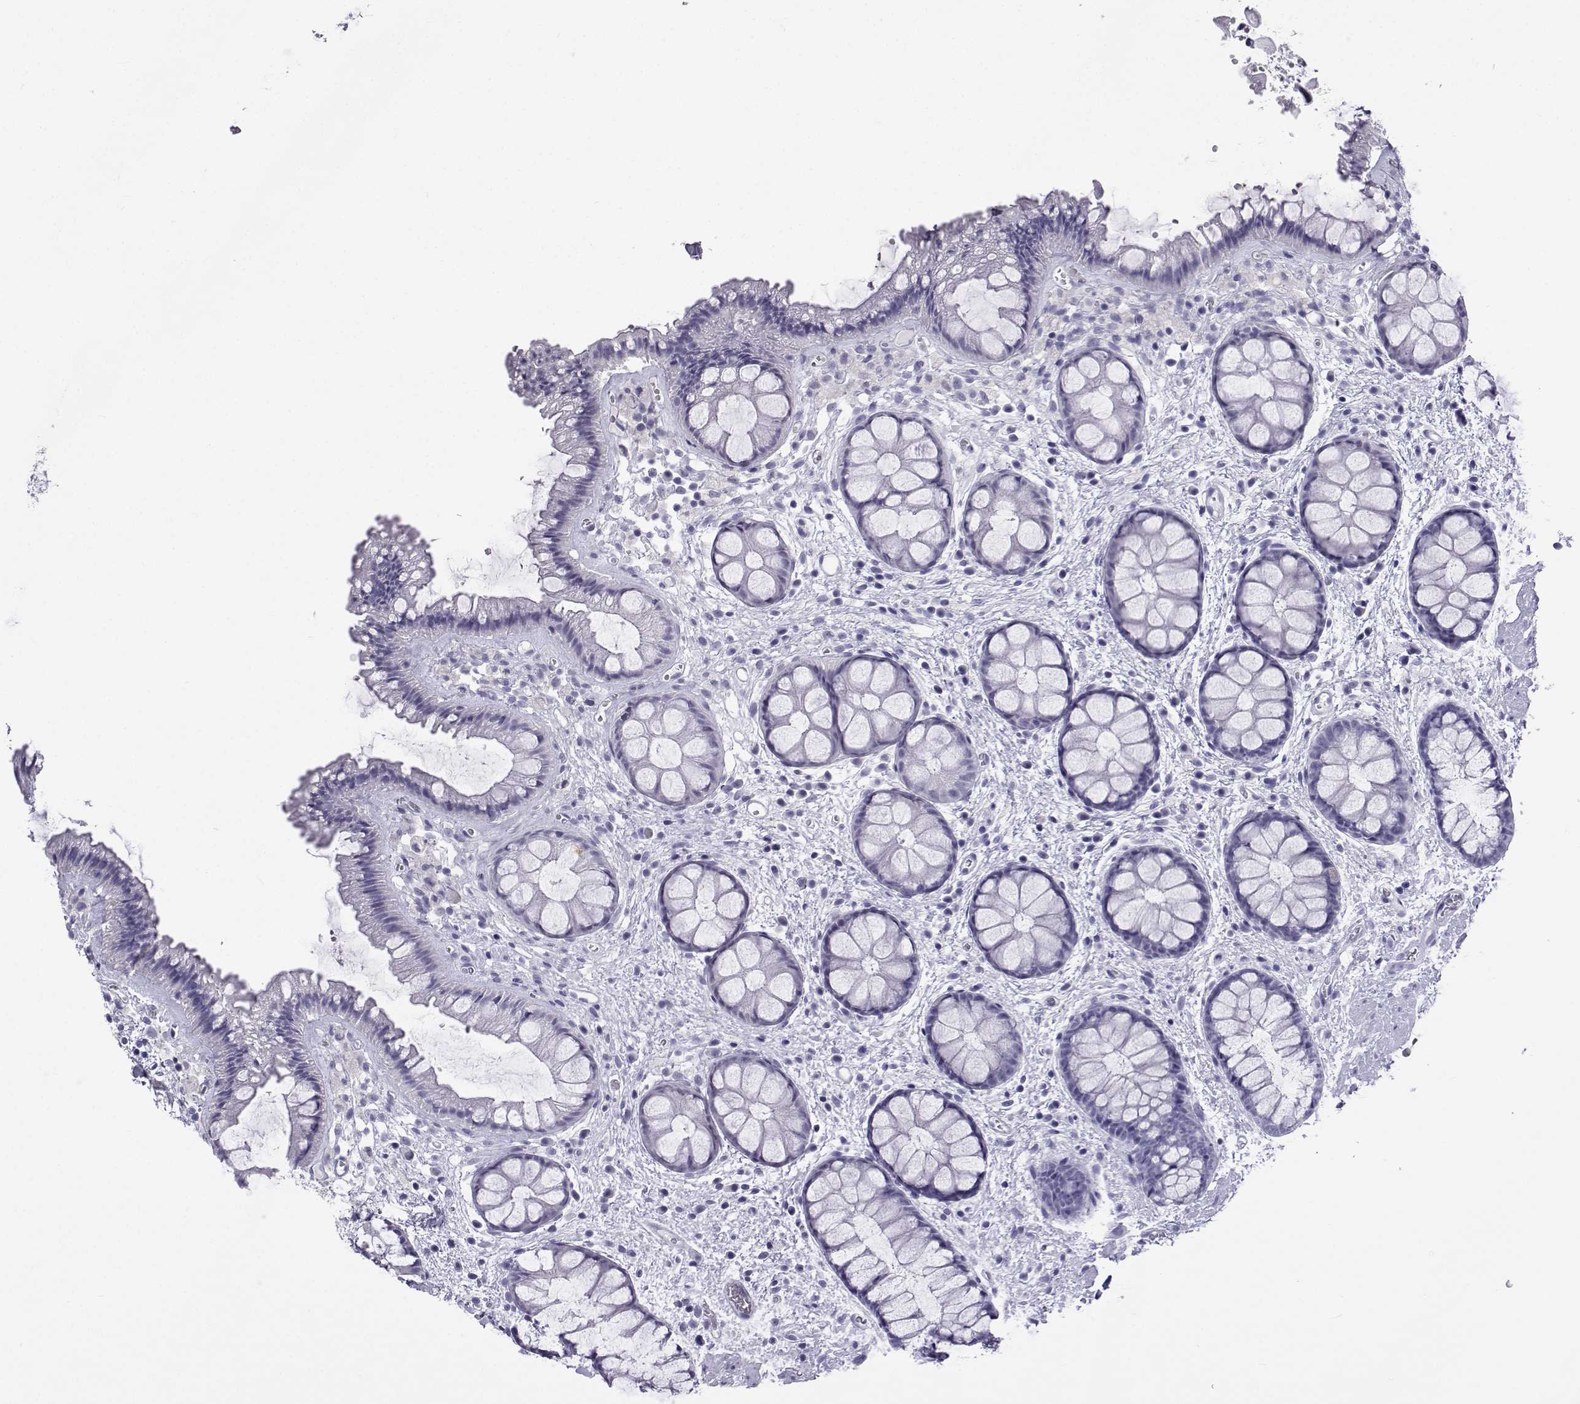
{"staining": {"intensity": "negative", "quantity": "none", "location": "none"}, "tissue": "rectum", "cell_type": "Glandular cells", "image_type": "normal", "snomed": [{"axis": "morphology", "description": "Normal tissue, NOS"}, {"axis": "topography", "description": "Rectum"}], "caption": "An IHC histopathology image of unremarkable rectum is shown. There is no staining in glandular cells of rectum. Brightfield microscopy of immunohistochemistry stained with DAB (3,3'-diaminobenzidine) (brown) and hematoxylin (blue), captured at high magnification.", "gene": "ACTL7A", "patient": {"sex": "female", "age": 62}}